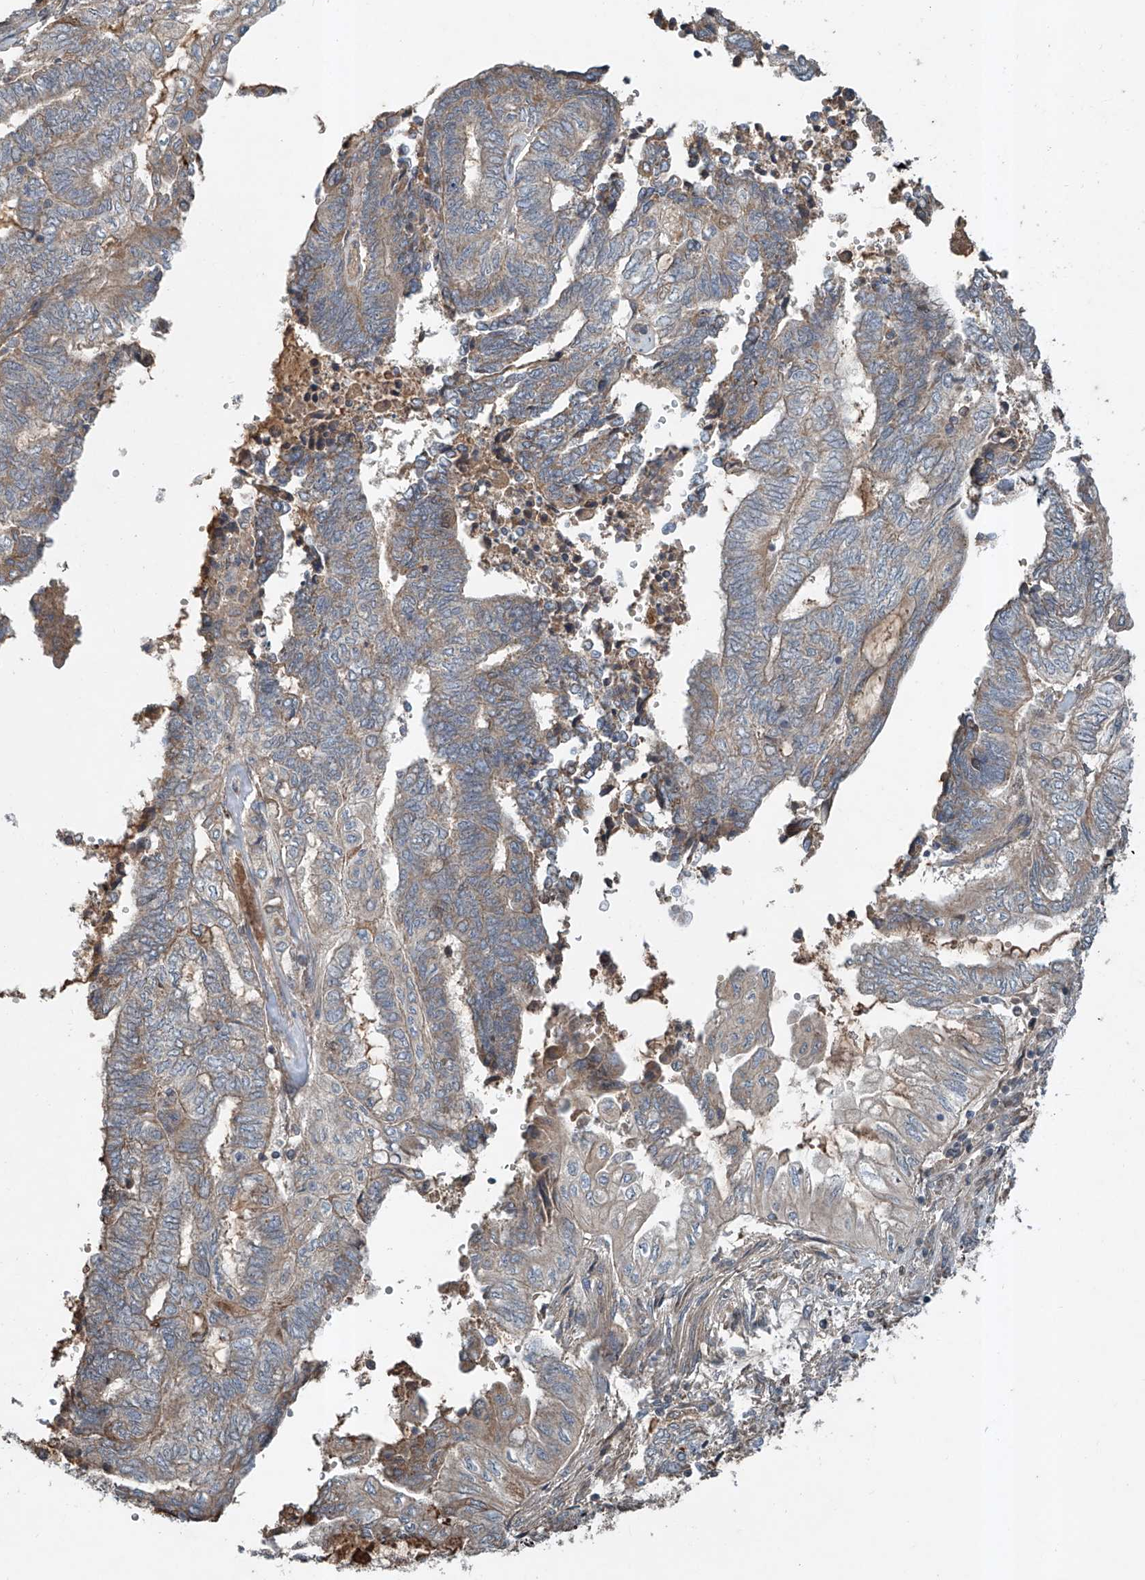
{"staining": {"intensity": "weak", "quantity": "25%-75%", "location": "cytoplasmic/membranous"}, "tissue": "endometrial cancer", "cell_type": "Tumor cells", "image_type": "cancer", "snomed": [{"axis": "morphology", "description": "Adenocarcinoma, NOS"}, {"axis": "topography", "description": "Uterus"}, {"axis": "topography", "description": "Endometrium"}], "caption": "Tumor cells exhibit low levels of weak cytoplasmic/membranous staining in about 25%-75% of cells in endometrial cancer.", "gene": "ADAM23", "patient": {"sex": "female", "age": 70}}